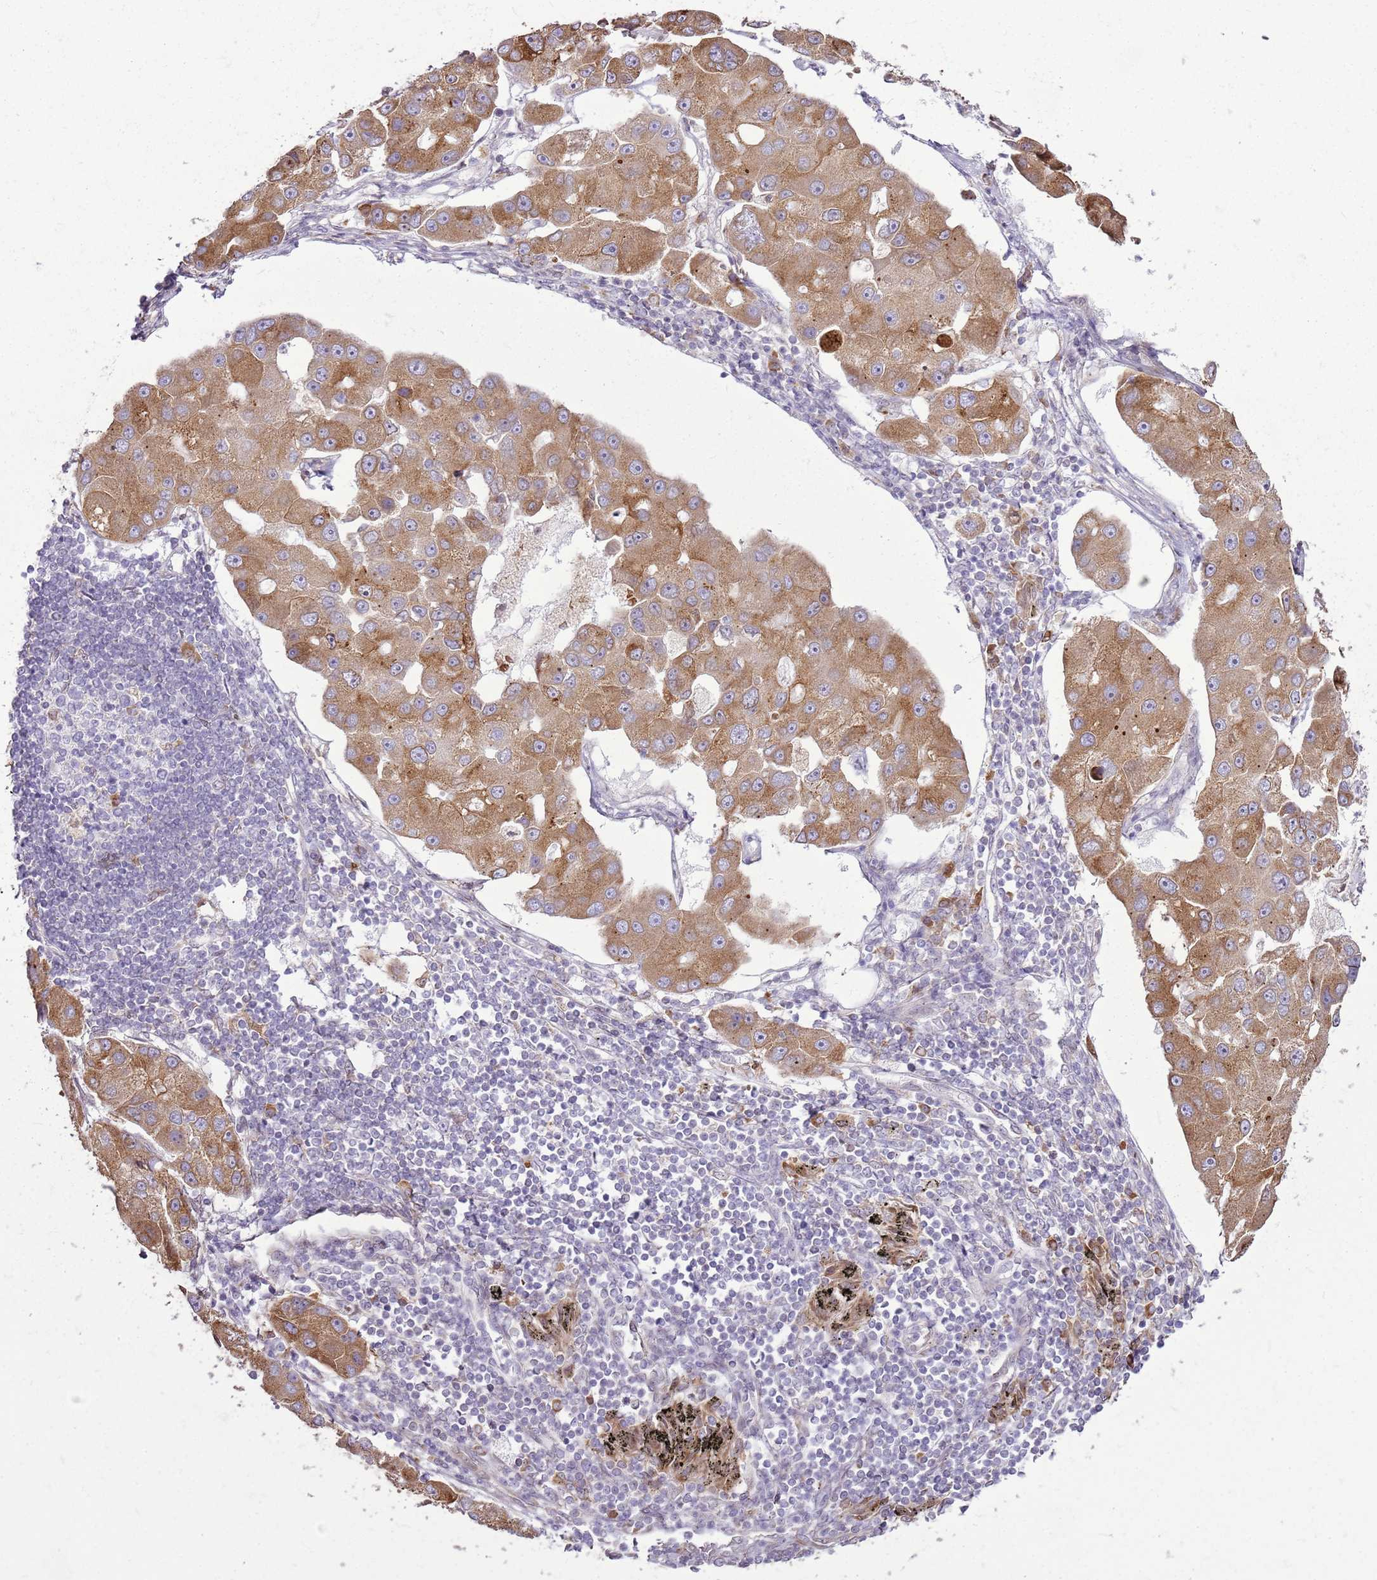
{"staining": {"intensity": "moderate", "quantity": ">75%", "location": "cytoplasmic/membranous"}, "tissue": "lung cancer", "cell_type": "Tumor cells", "image_type": "cancer", "snomed": [{"axis": "morphology", "description": "Adenocarcinoma, NOS"}, {"axis": "topography", "description": "Lung"}], "caption": "Moderate cytoplasmic/membranous expression is seen in approximately >75% of tumor cells in lung cancer.", "gene": "TMED10", "patient": {"sex": "female", "age": 54}}